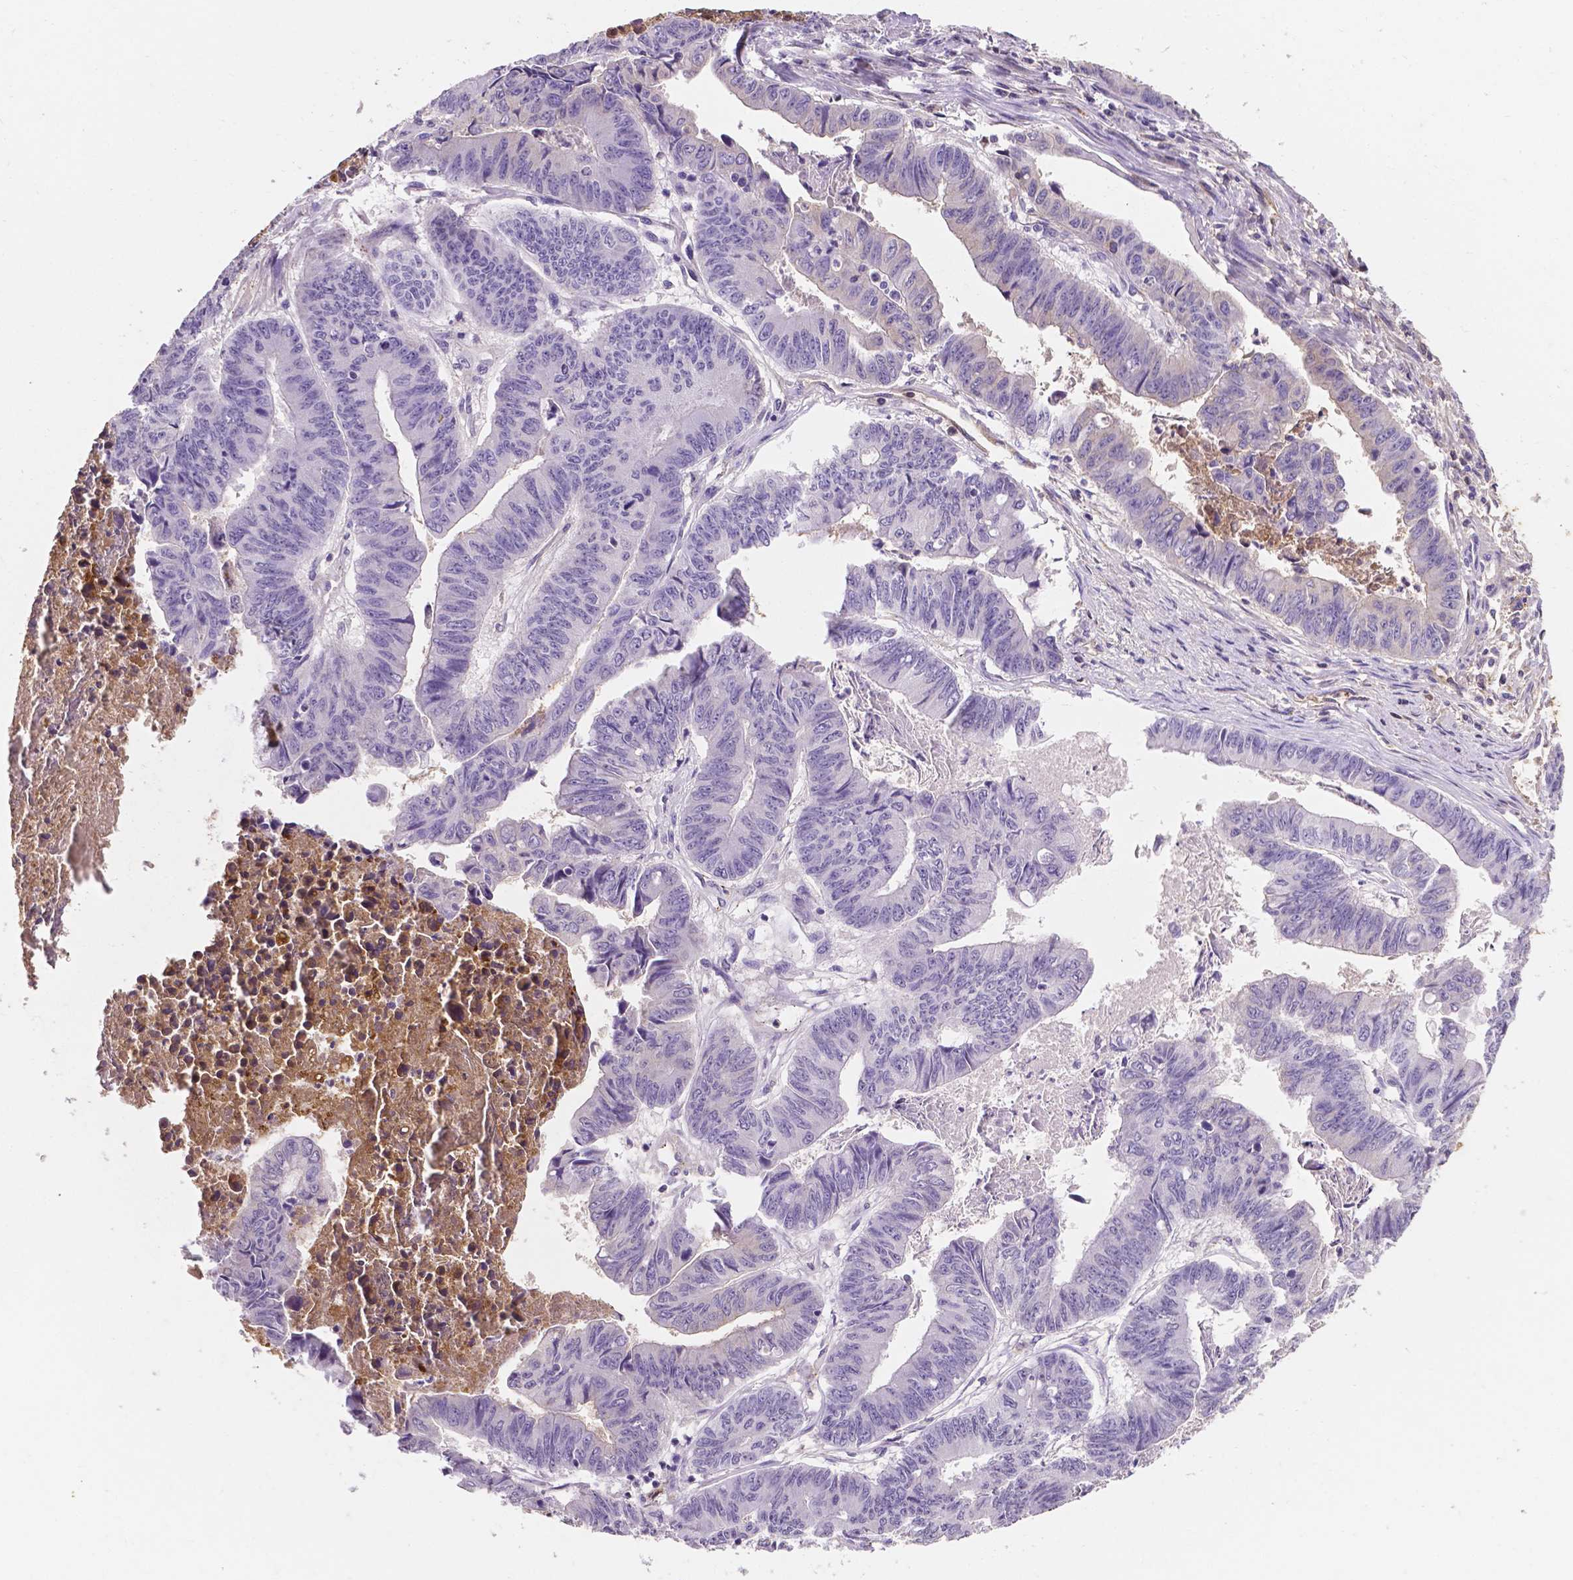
{"staining": {"intensity": "negative", "quantity": "none", "location": "none"}, "tissue": "stomach cancer", "cell_type": "Tumor cells", "image_type": "cancer", "snomed": [{"axis": "morphology", "description": "Adenocarcinoma, NOS"}, {"axis": "topography", "description": "Stomach, lower"}], "caption": "Stomach cancer (adenocarcinoma) was stained to show a protein in brown. There is no significant staining in tumor cells.", "gene": "APOE", "patient": {"sex": "male", "age": 77}}